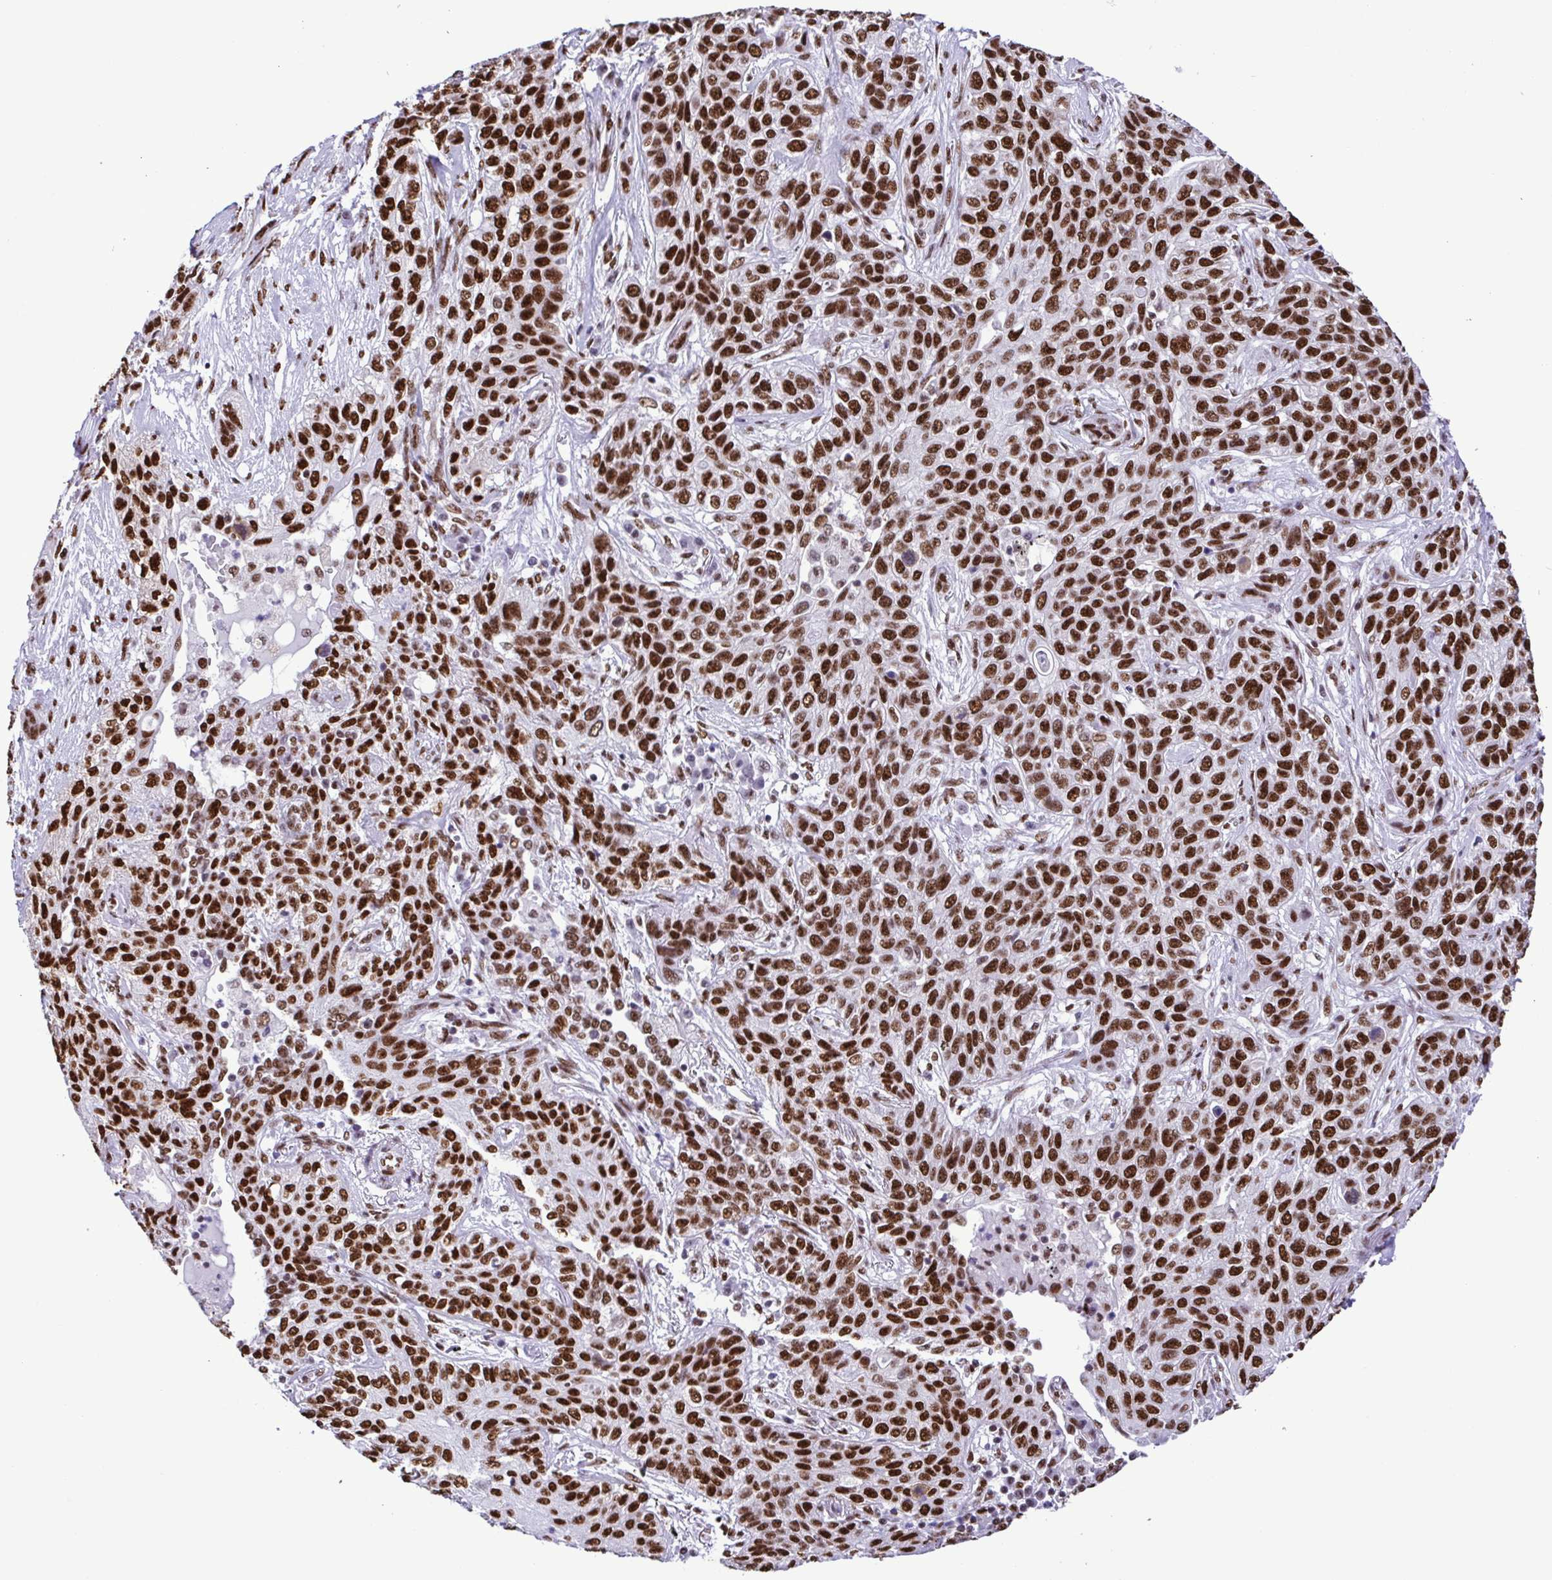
{"staining": {"intensity": "strong", "quantity": ">75%", "location": "nuclear"}, "tissue": "lung cancer", "cell_type": "Tumor cells", "image_type": "cancer", "snomed": [{"axis": "morphology", "description": "Squamous cell carcinoma, NOS"}, {"axis": "topography", "description": "Lung"}], "caption": "Immunohistochemical staining of human squamous cell carcinoma (lung) demonstrates strong nuclear protein expression in approximately >75% of tumor cells.", "gene": "TRIM28", "patient": {"sex": "female", "age": 70}}